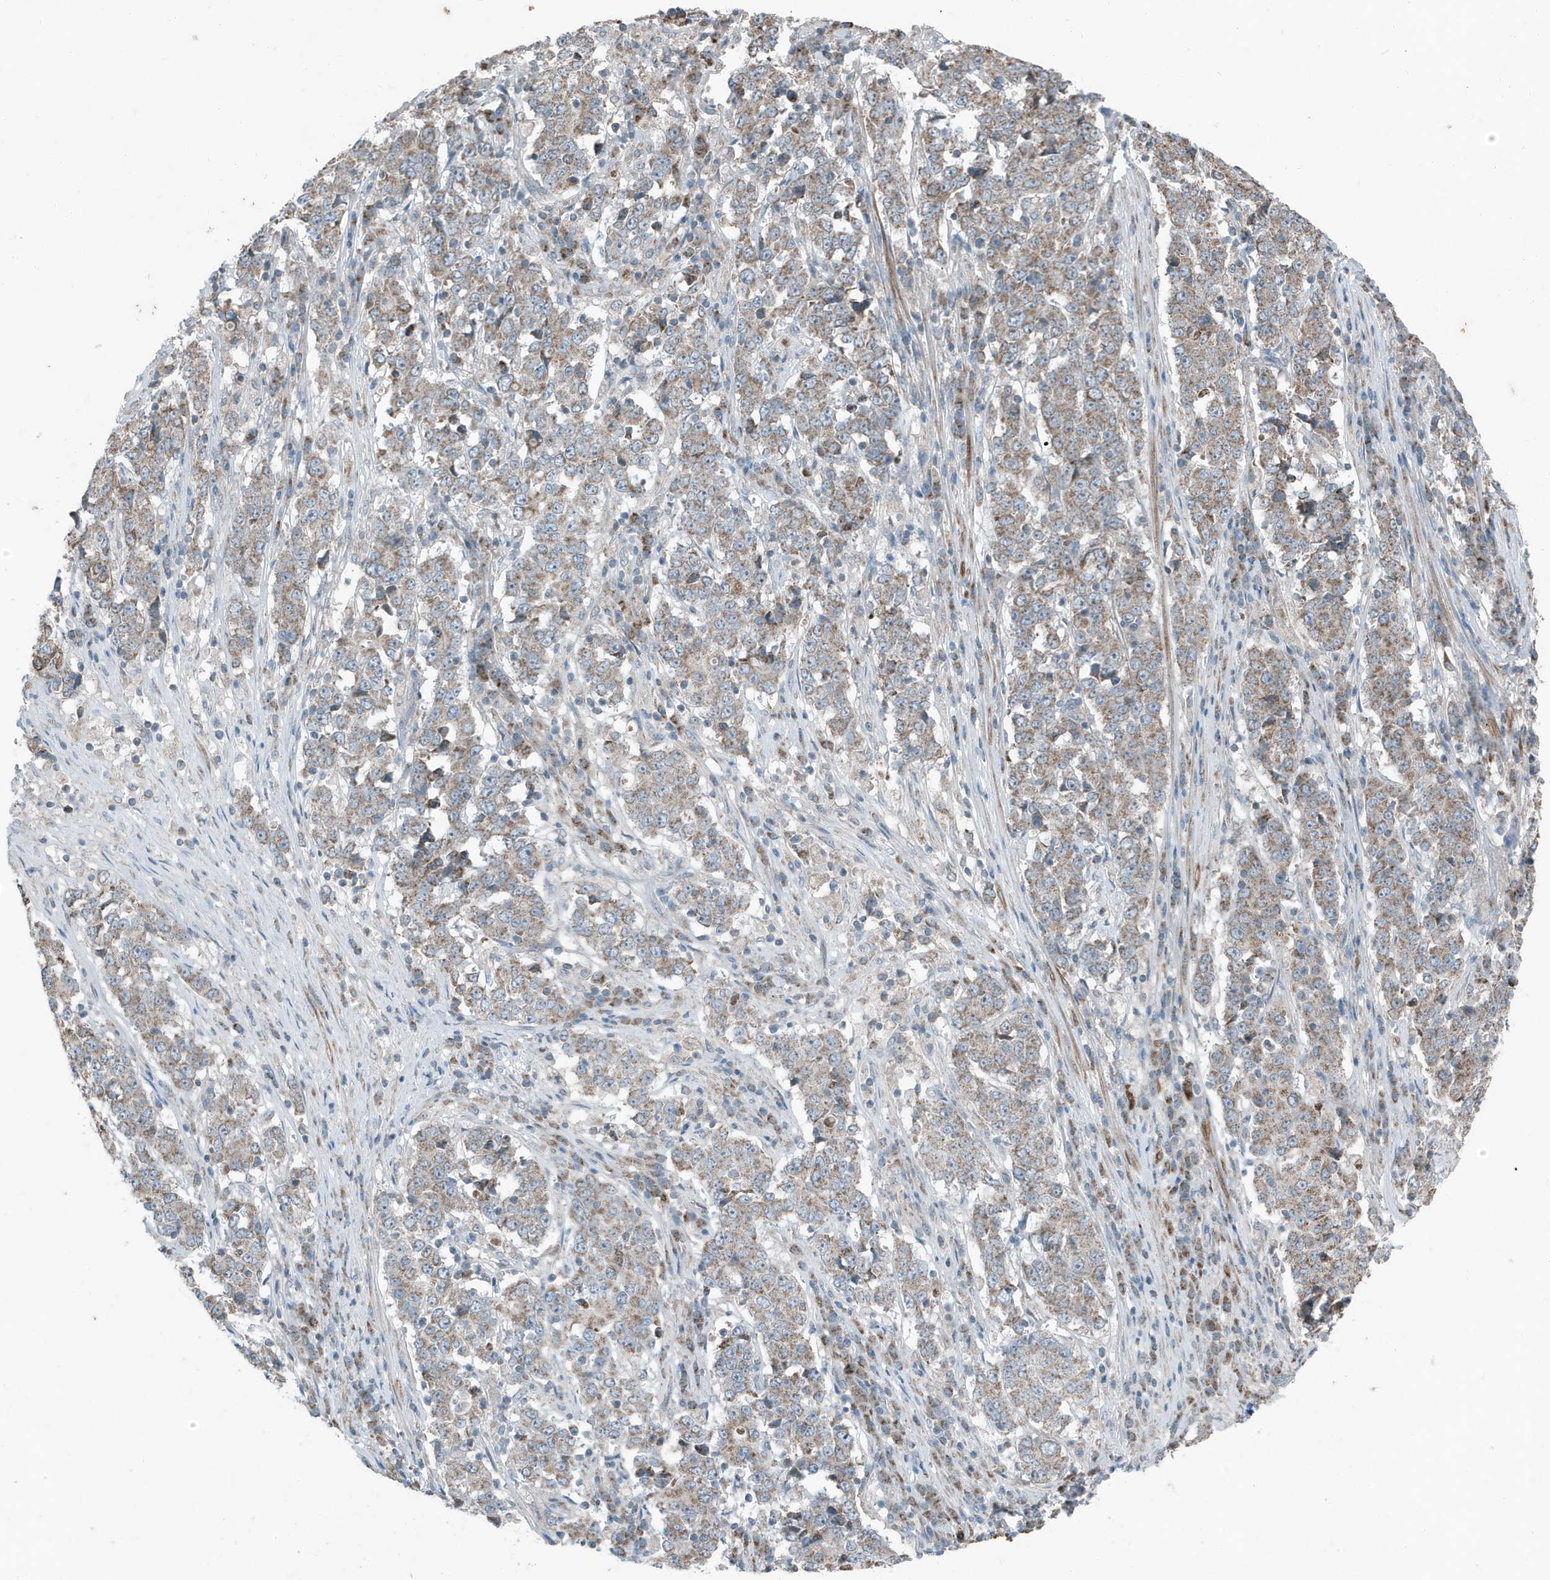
{"staining": {"intensity": "weak", "quantity": ">75%", "location": "cytoplasmic/membranous"}, "tissue": "stomach cancer", "cell_type": "Tumor cells", "image_type": "cancer", "snomed": [{"axis": "morphology", "description": "Adenocarcinoma, NOS"}, {"axis": "topography", "description": "Stomach"}], "caption": "Protein staining of stomach cancer tissue reveals weak cytoplasmic/membranous staining in about >75% of tumor cells.", "gene": "MT-CYB", "patient": {"sex": "male", "age": 59}}